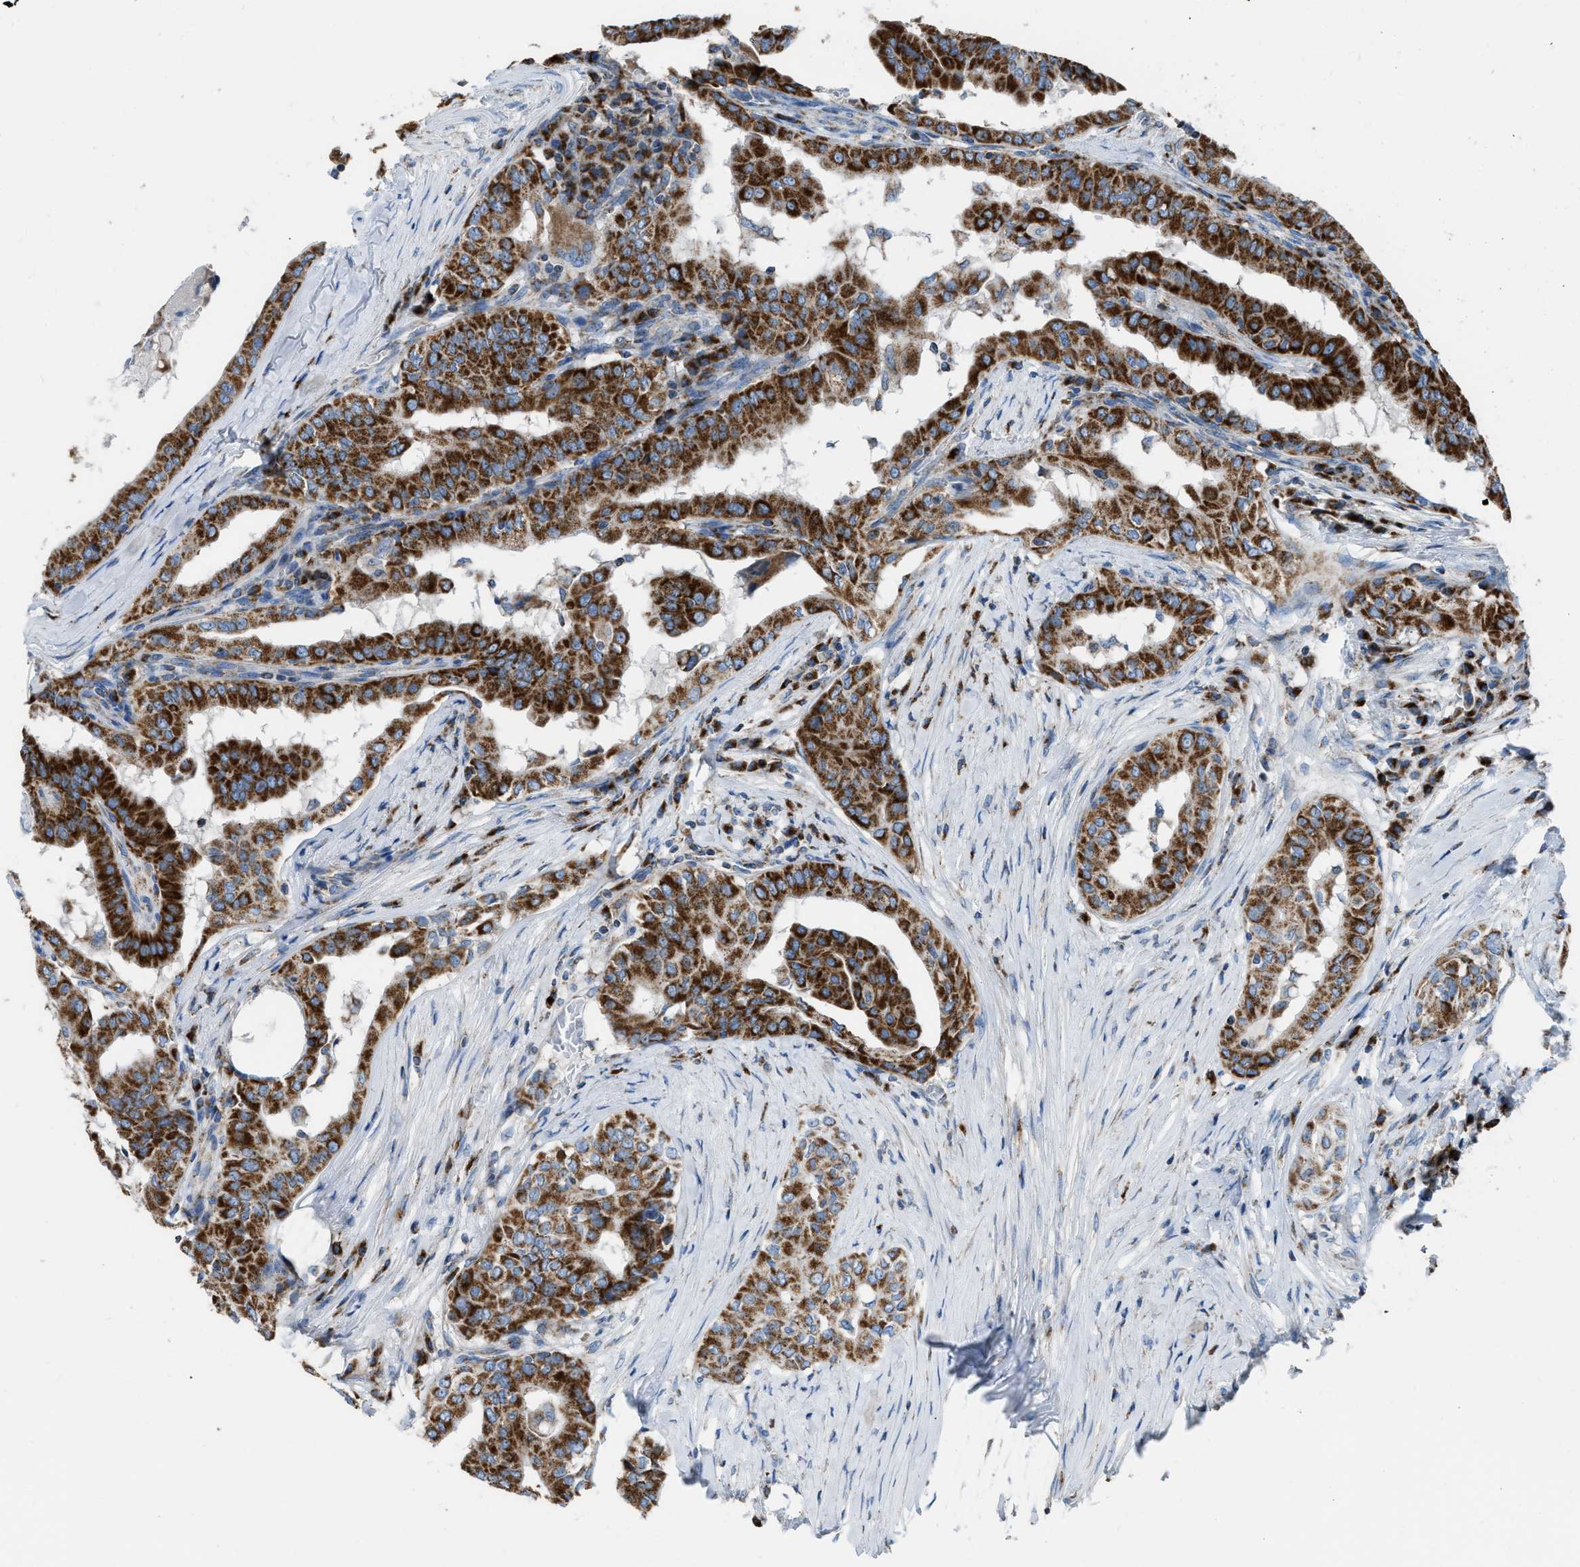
{"staining": {"intensity": "strong", "quantity": ">75%", "location": "cytoplasmic/membranous"}, "tissue": "thyroid cancer", "cell_type": "Tumor cells", "image_type": "cancer", "snomed": [{"axis": "morphology", "description": "Papillary adenocarcinoma, NOS"}, {"axis": "topography", "description": "Thyroid gland"}], "caption": "Immunohistochemistry of human thyroid papillary adenocarcinoma shows high levels of strong cytoplasmic/membranous staining in about >75% of tumor cells.", "gene": "ETFB", "patient": {"sex": "male", "age": 33}}